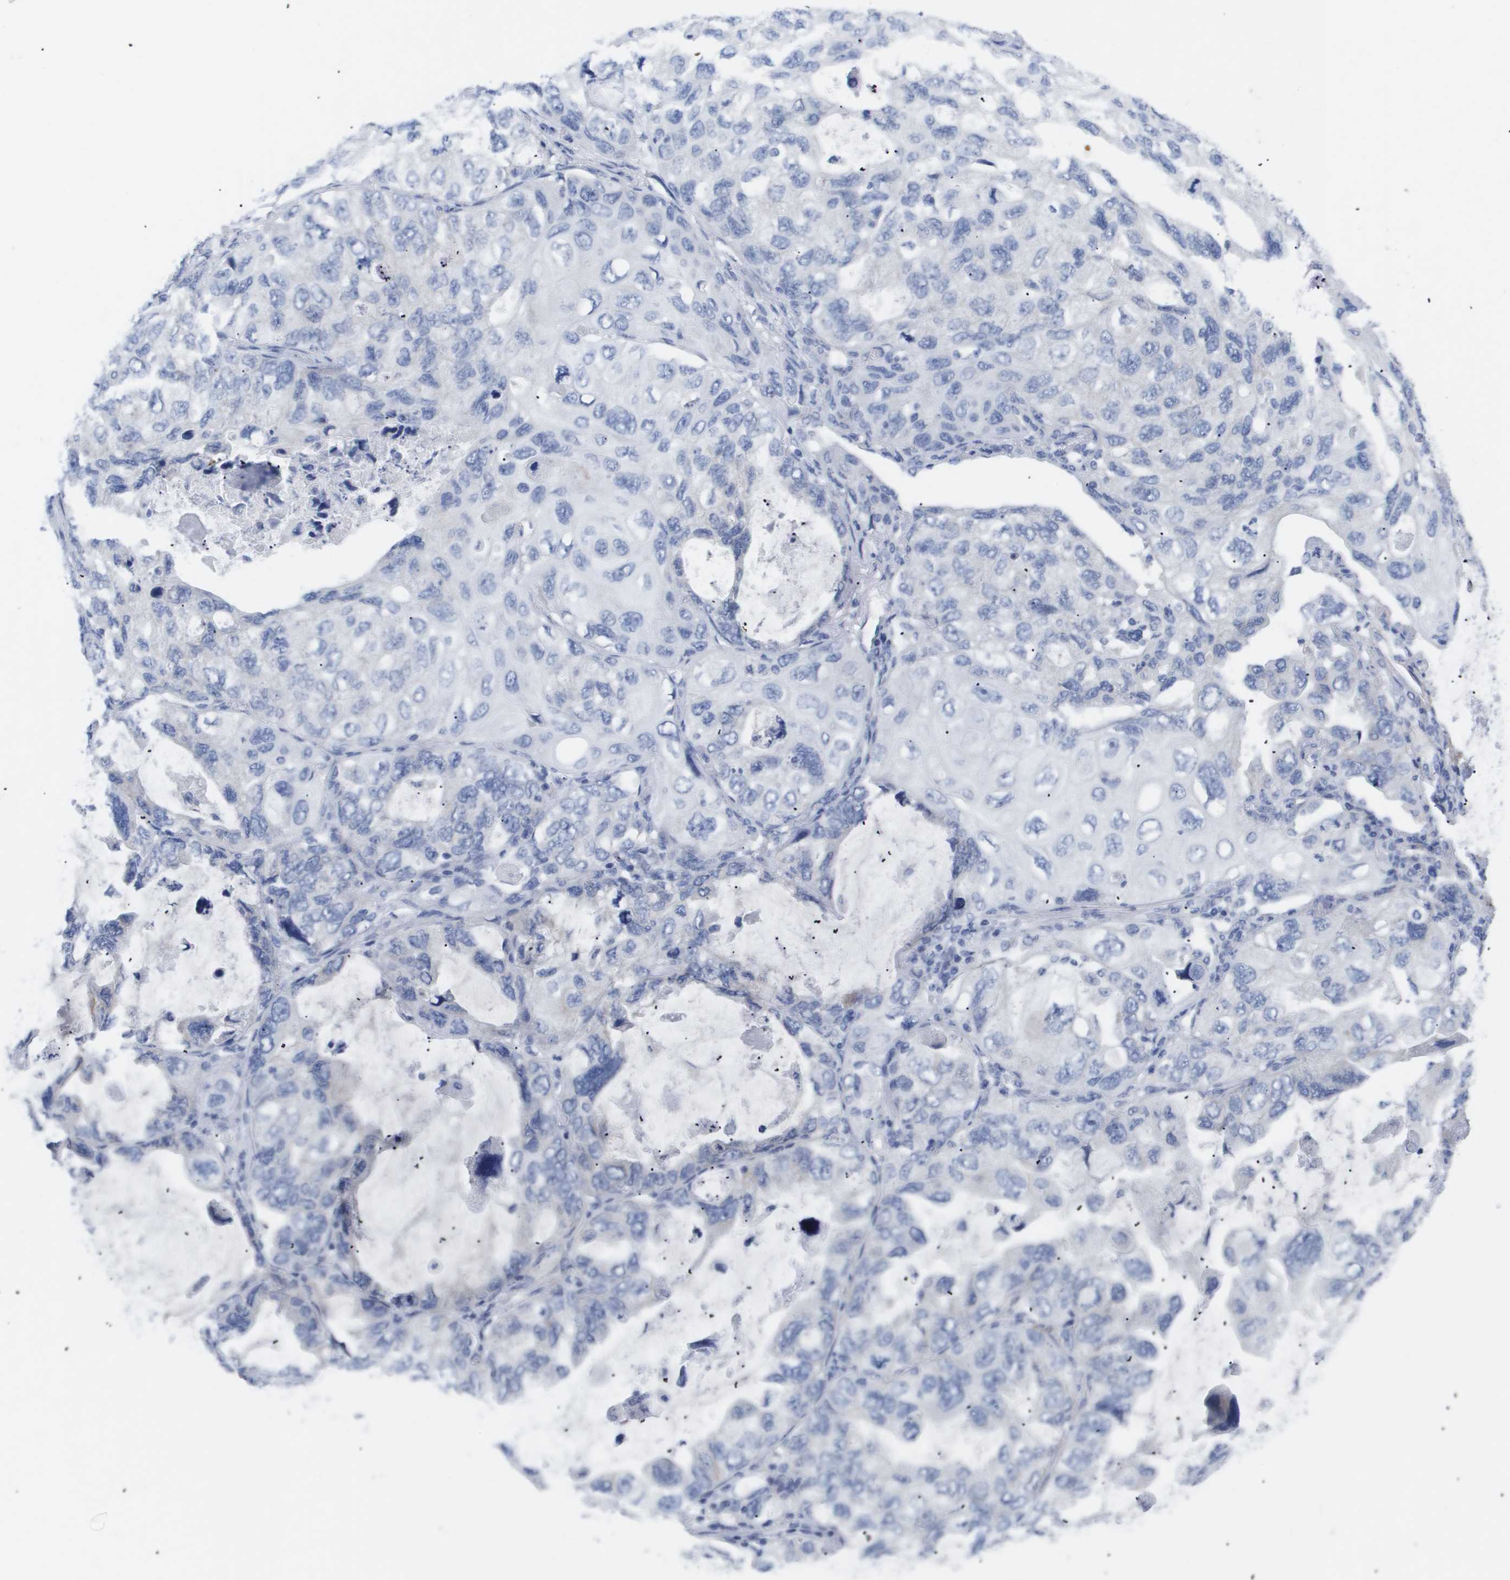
{"staining": {"intensity": "negative", "quantity": "none", "location": "none"}, "tissue": "lung cancer", "cell_type": "Tumor cells", "image_type": "cancer", "snomed": [{"axis": "morphology", "description": "Squamous cell carcinoma, NOS"}, {"axis": "topography", "description": "Lung"}], "caption": "Image shows no protein expression in tumor cells of lung squamous cell carcinoma tissue. (DAB immunohistochemistry, high magnification).", "gene": "CAV3", "patient": {"sex": "female", "age": 73}}